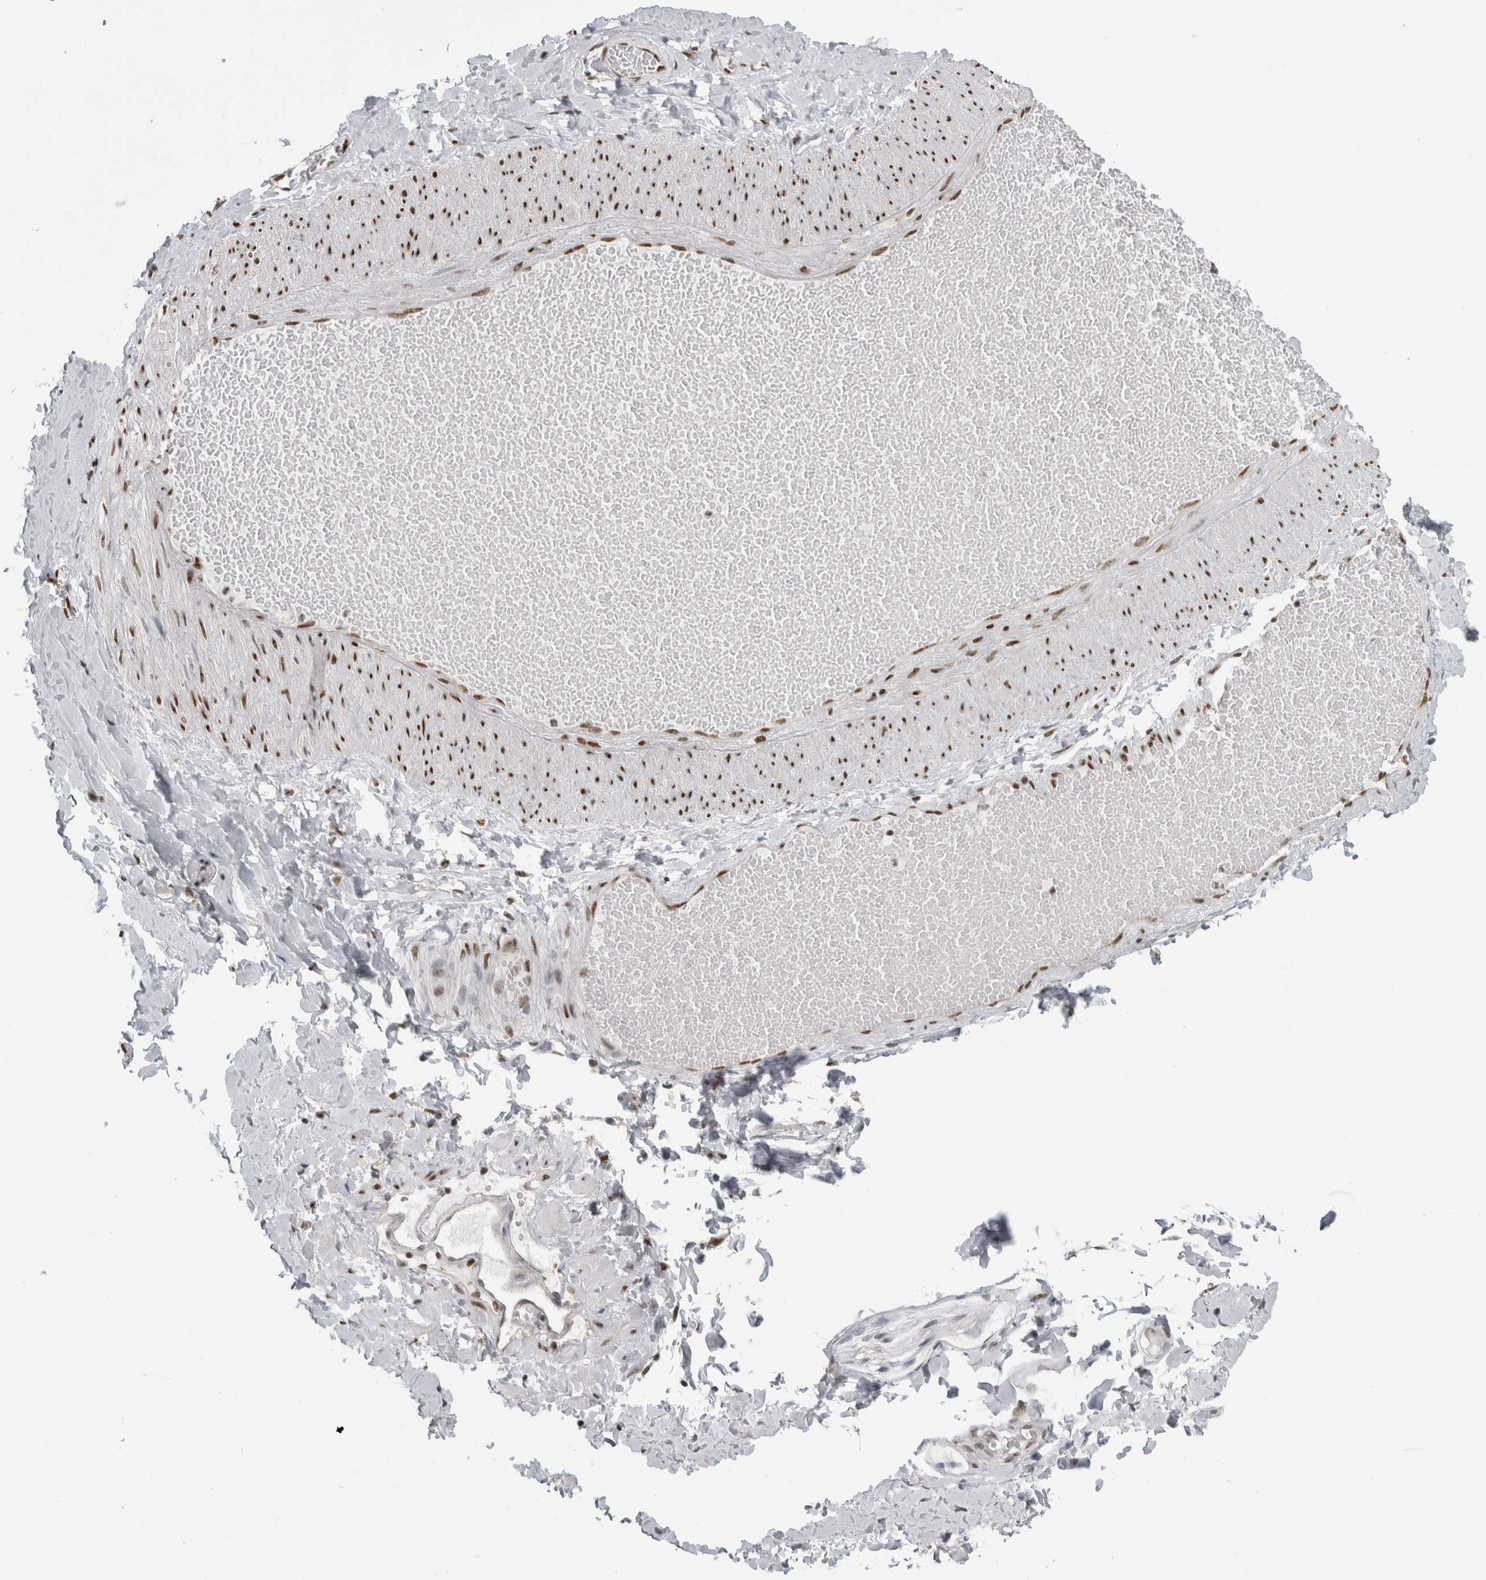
{"staining": {"intensity": "weak", "quantity": "<25%", "location": "nuclear"}, "tissue": "adipose tissue", "cell_type": "Adipocytes", "image_type": "normal", "snomed": [{"axis": "morphology", "description": "Normal tissue, NOS"}, {"axis": "topography", "description": "Adipose tissue"}, {"axis": "topography", "description": "Vascular tissue"}, {"axis": "topography", "description": "Peripheral nerve tissue"}], "caption": "The micrograph displays no significant positivity in adipocytes of adipose tissue.", "gene": "TAX1BP1", "patient": {"sex": "male", "age": 25}}